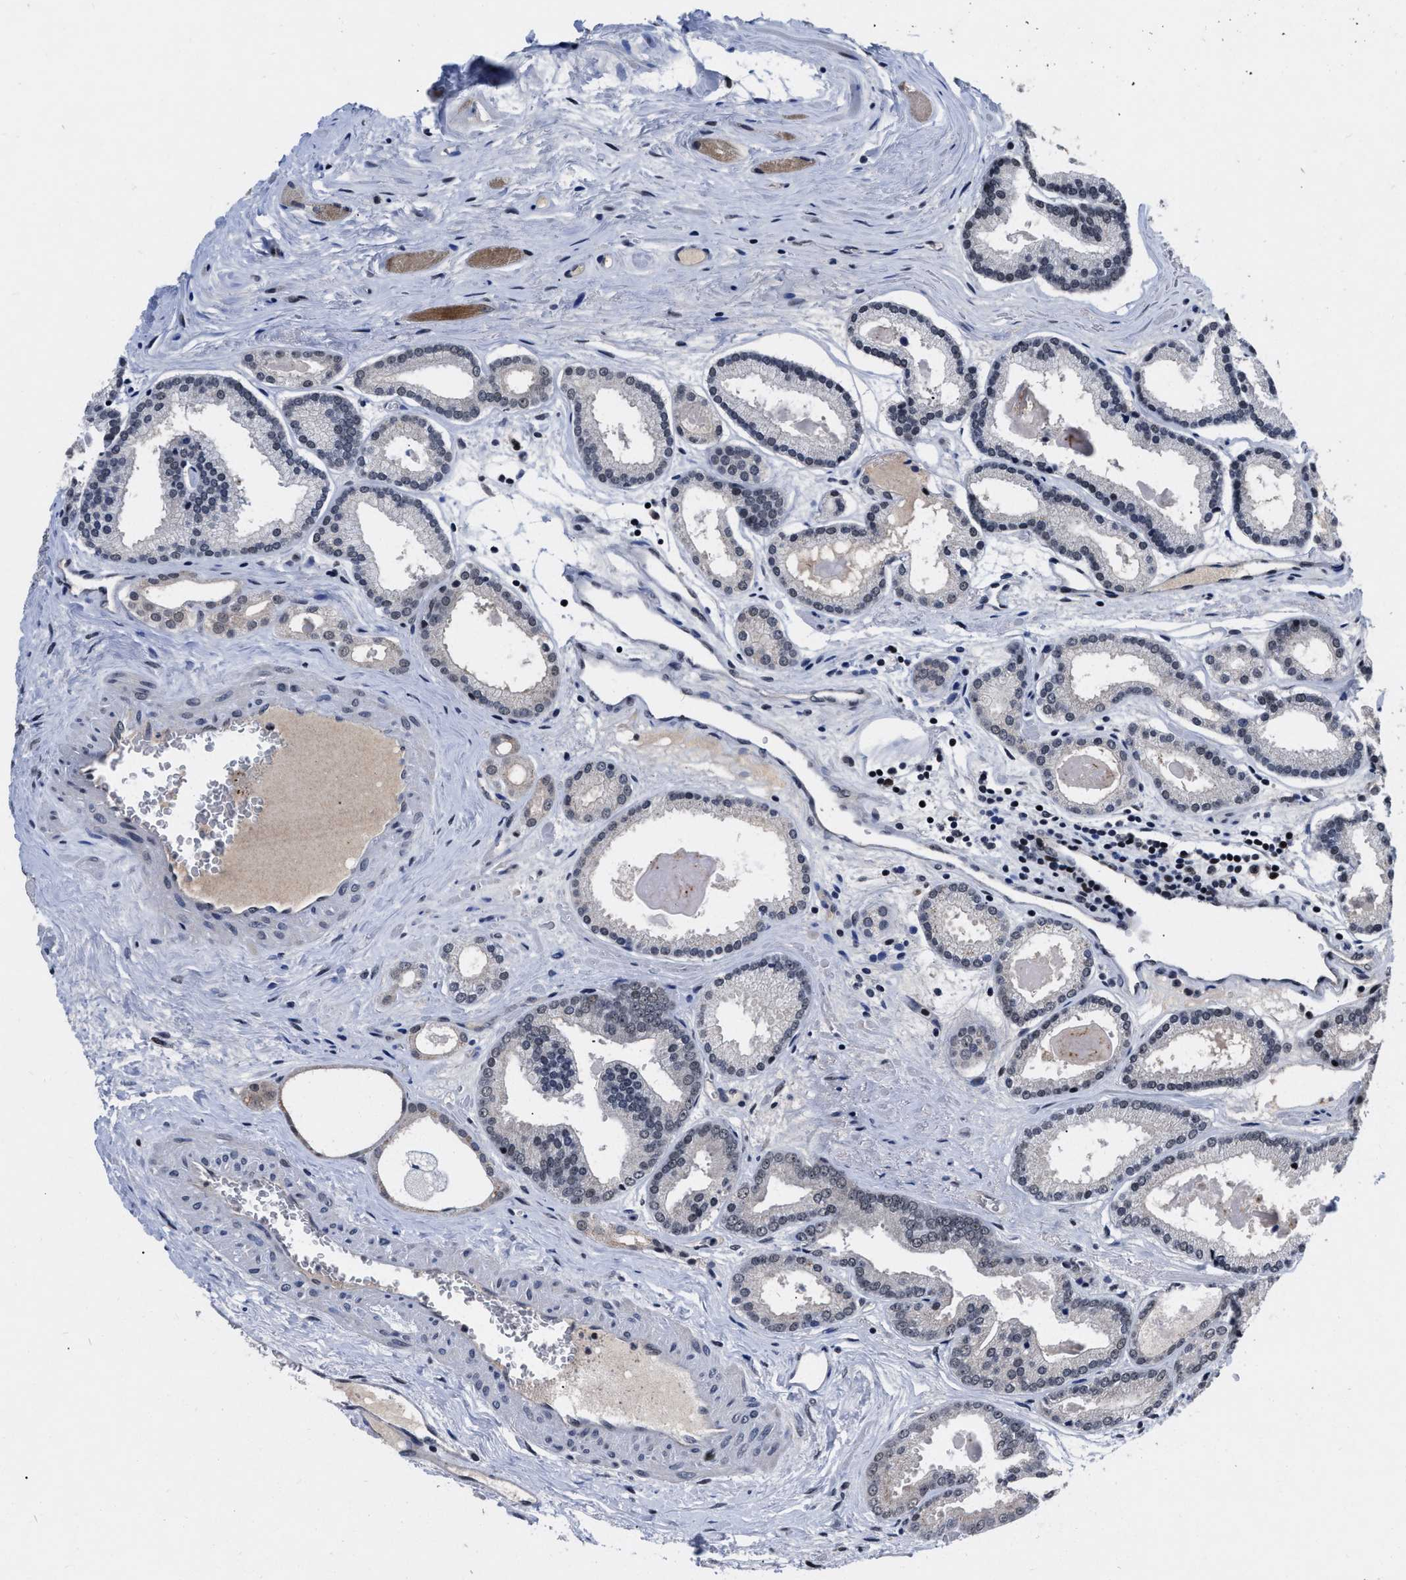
{"staining": {"intensity": "weak", "quantity": "<25%", "location": "nuclear"}, "tissue": "prostate cancer", "cell_type": "Tumor cells", "image_type": "cancer", "snomed": [{"axis": "morphology", "description": "Adenocarcinoma, Low grade"}, {"axis": "topography", "description": "Prostate"}], "caption": "The photomicrograph displays no staining of tumor cells in prostate cancer. (DAB (3,3'-diaminobenzidine) IHC, high magnification).", "gene": "CCNE1", "patient": {"sex": "male", "age": 59}}